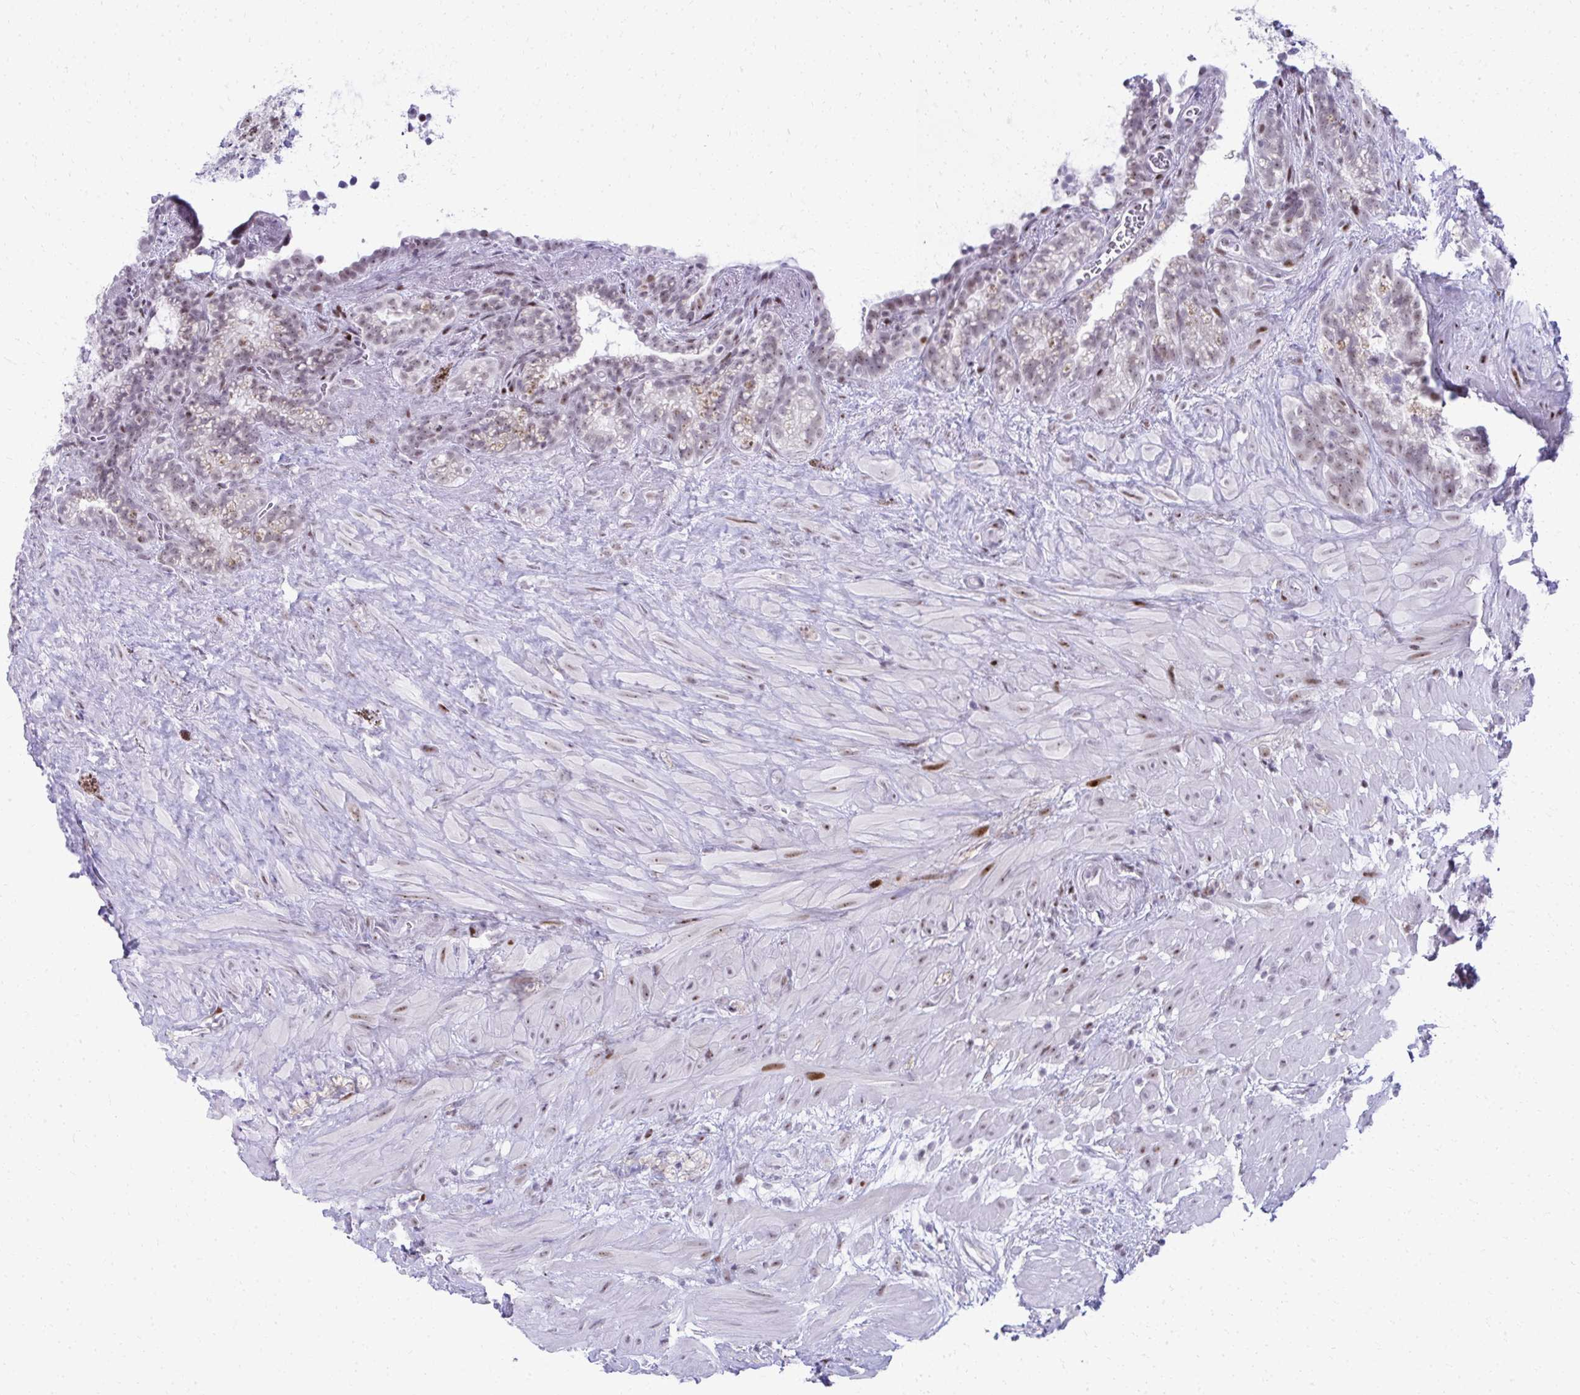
{"staining": {"intensity": "moderate", "quantity": "25%-75%", "location": "nuclear"}, "tissue": "seminal vesicle", "cell_type": "Glandular cells", "image_type": "normal", "snomed": [{"axis": "morphology", "description": "Normal tissue, NOS"}, {"axis": "topography", "description": "Seminal veicle"}], "caption": "Benign seminal vesicle displays moderate nuclear expression in about 25%-75% of glandular cells, visualized by immunohistochemistry. (IHC, brightfield microscopy, high magnification).", "gene": "GLDN", "patient": {"sex": "male", "age": 76}}